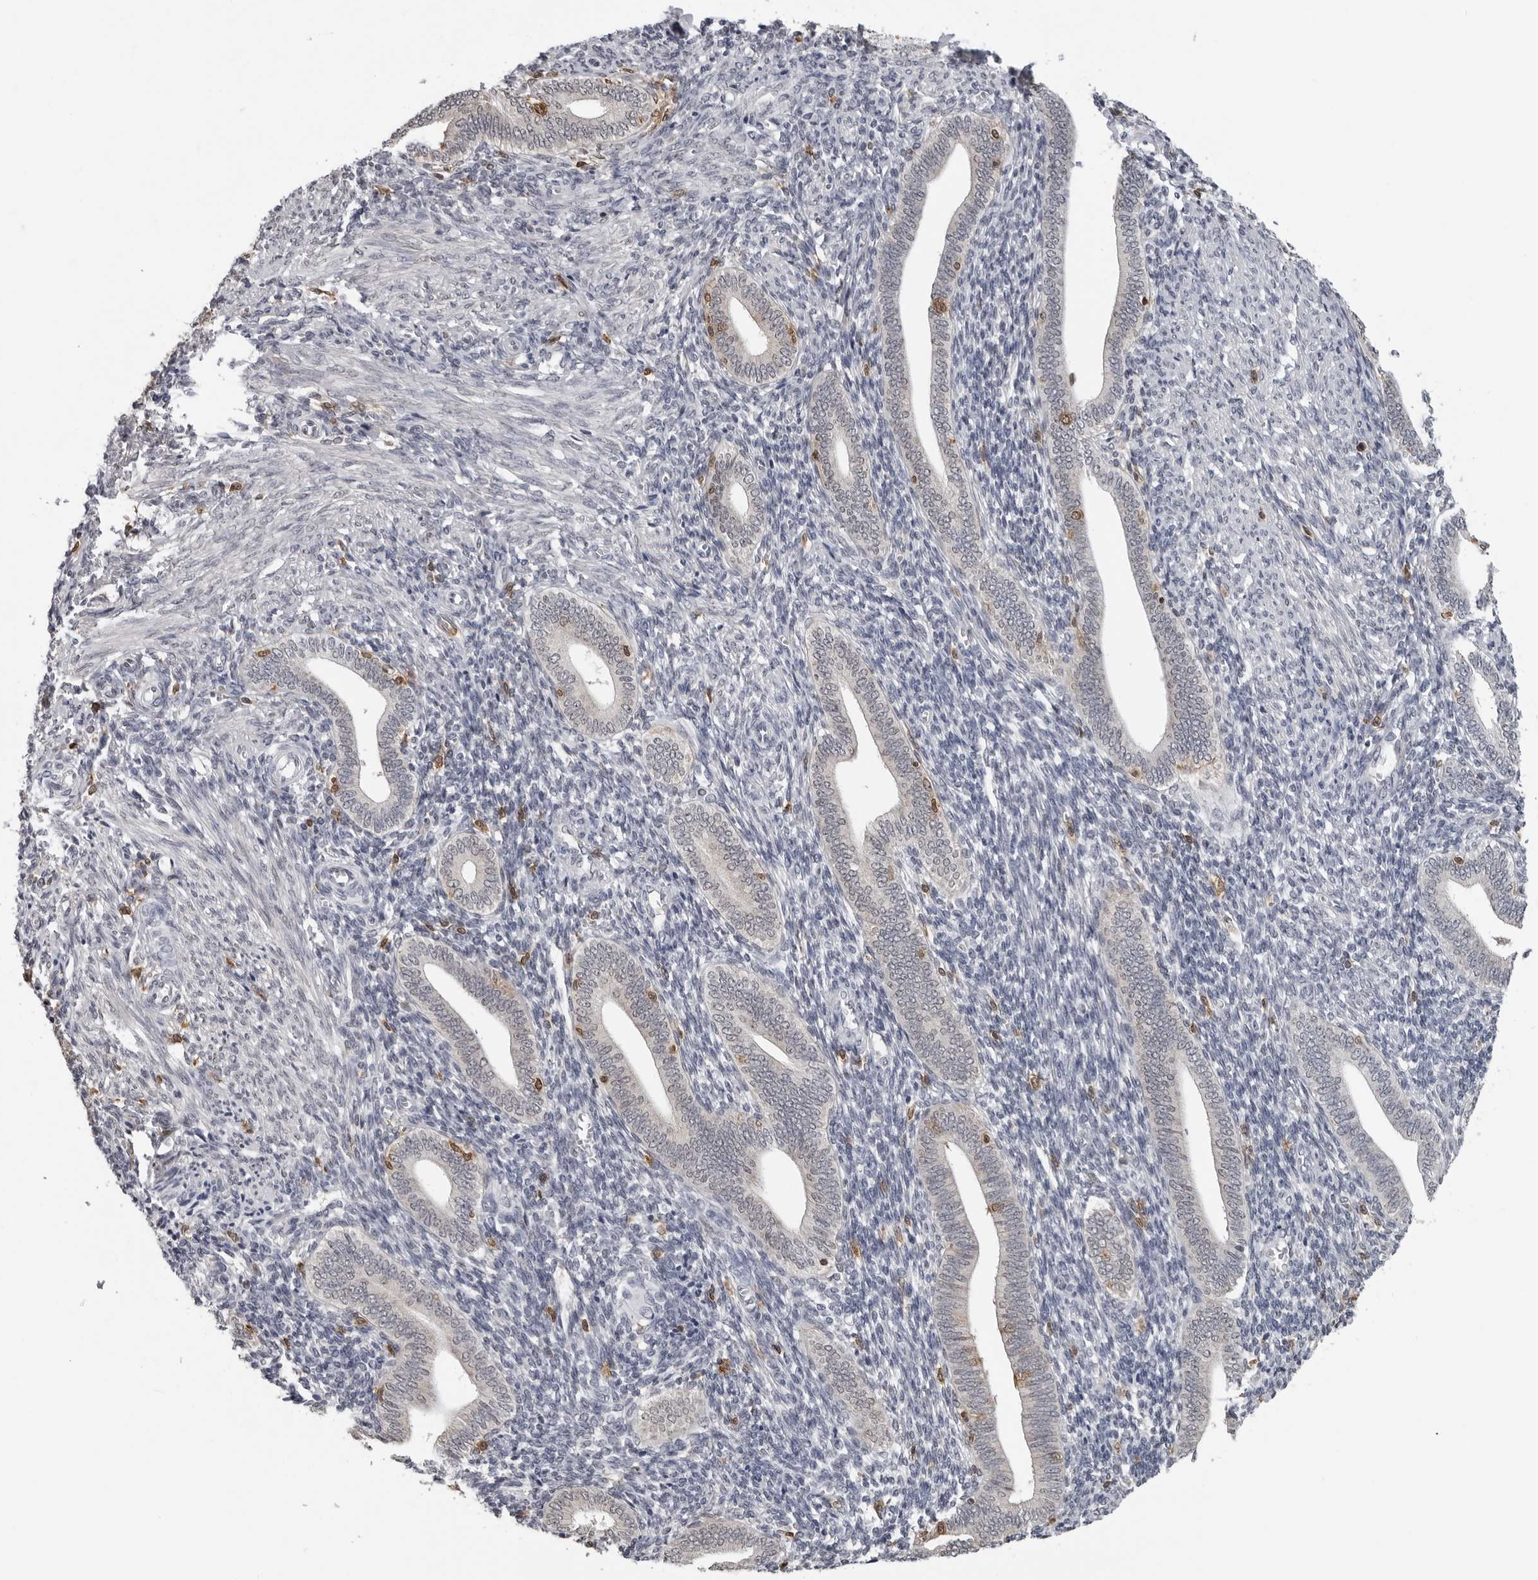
{"staining": {"intensity": "negative", "quantity": "none", "location": "none"}, "tissue": "endometrium", "cell_type": "Cells in endometrial stroma", "image_type": "normal", "snomed": [{"axis": "morphology", "description": "Normal tissue, NOS"}, {"axis": "topography", "description": "Uterus"}, {"axis": "topography", "description": "Endometrium"}], "caption": "Immunohistochemistry (IHC) of unremarkable human endometrium demonstrates no positivity in cells in endometrial stroma. (Immunohistochemistry, brightfield microscopy, high magnification).", "gene": "HSPH1", "patient": {"sex": "female", "age": 33}}